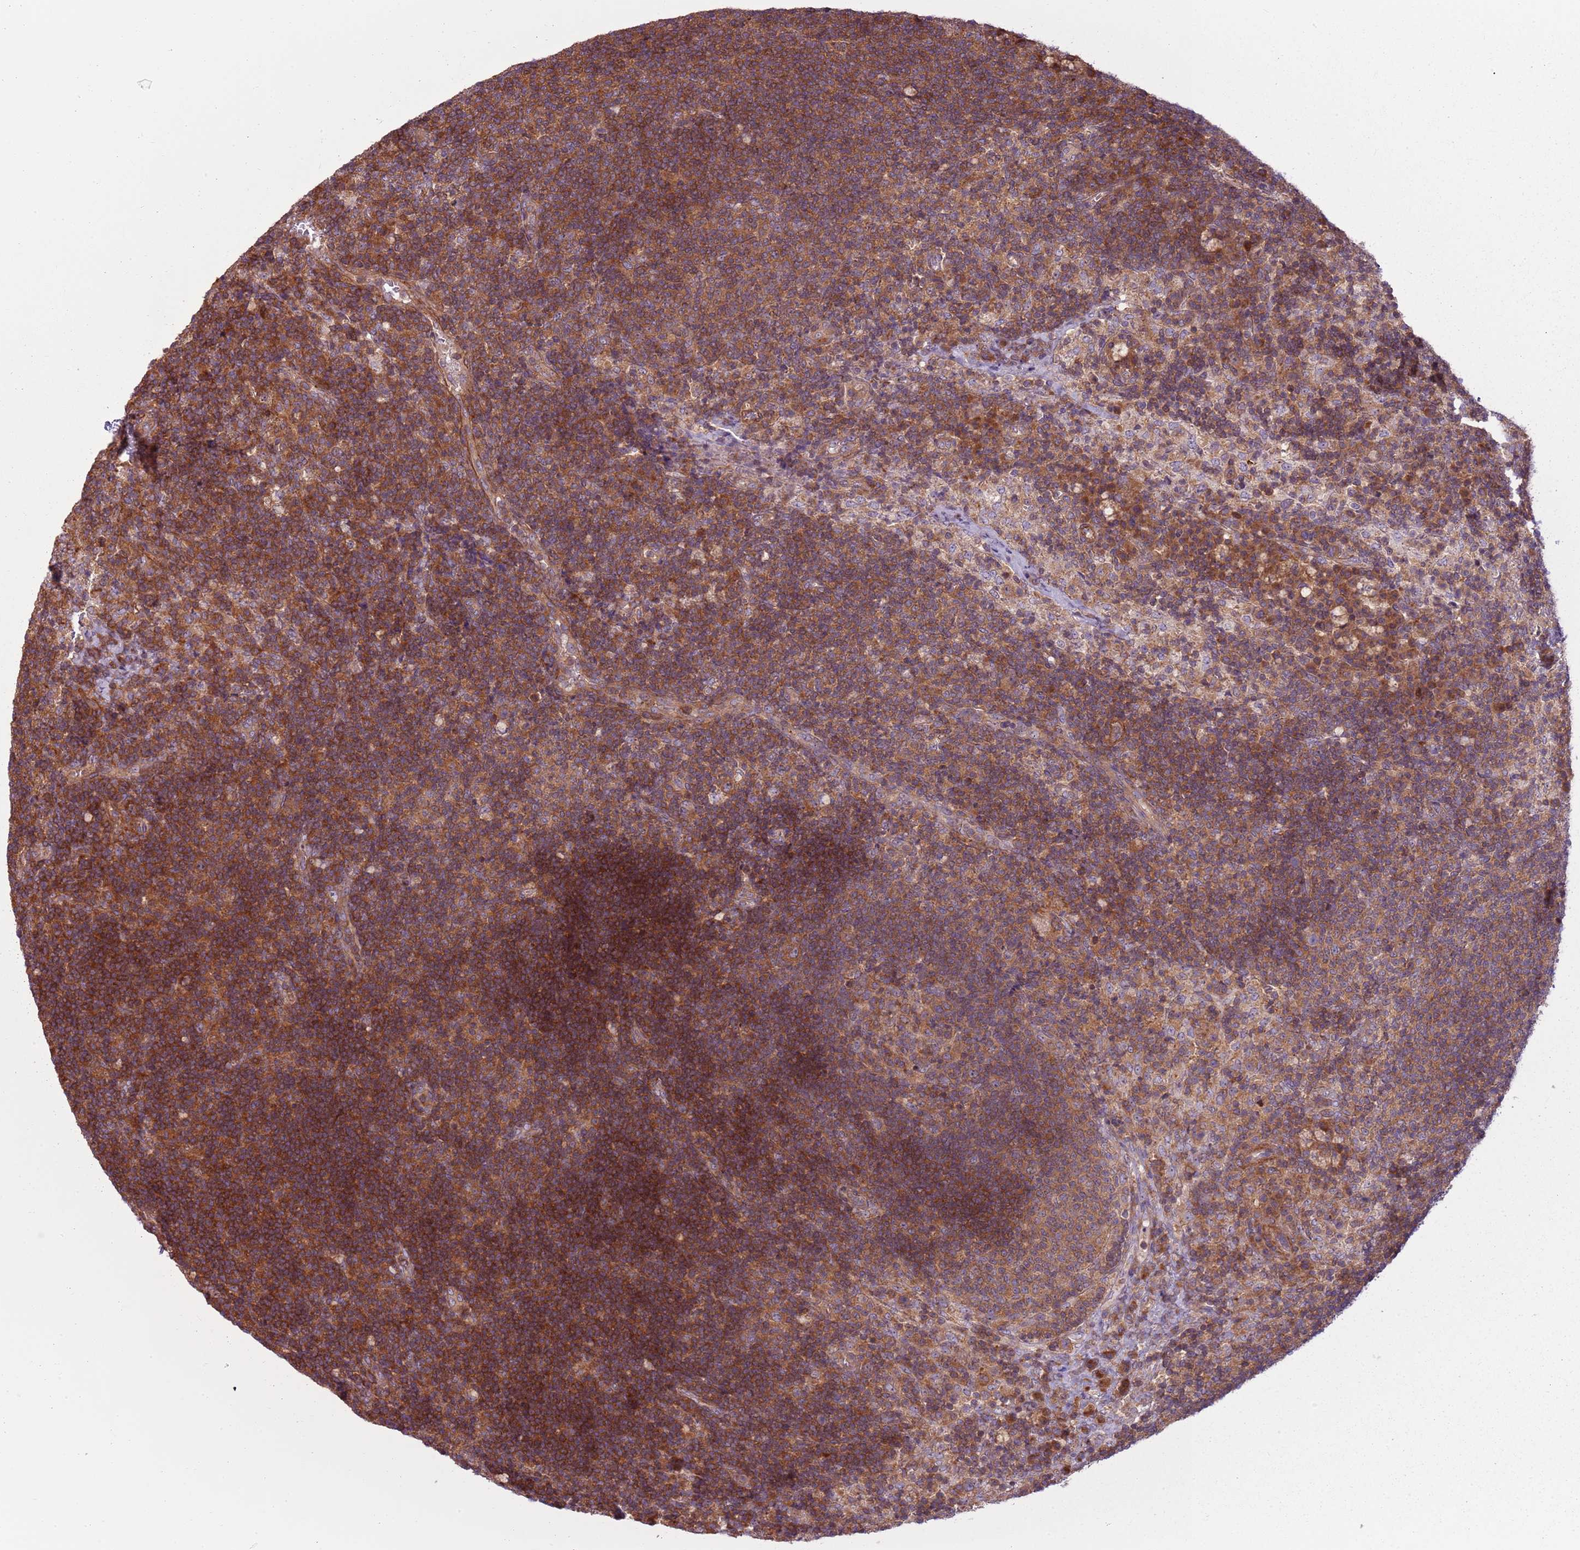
{"staining": {"intensity": "moderate", "quantity": ">75%", "location": "cytoplasmic/membranous"}, "tissue": "lymph node", "cell_type": "Germinal center cells", "image_type": "normal", "snomed": [{"axis": "morphology", "description": "Normal tissue, NOS"}, {"axis": "topography", "description": "Lymph node"}], "caption": "IHC photomicrograph of benign human lymph node stained for a protein (brown), which reveals medium levels of moderate cytoplasmic/membranous positivity in about >75% of germinal center cells.", "gene": "RPL21", "patient": {"sex": "female", "age": 70}}